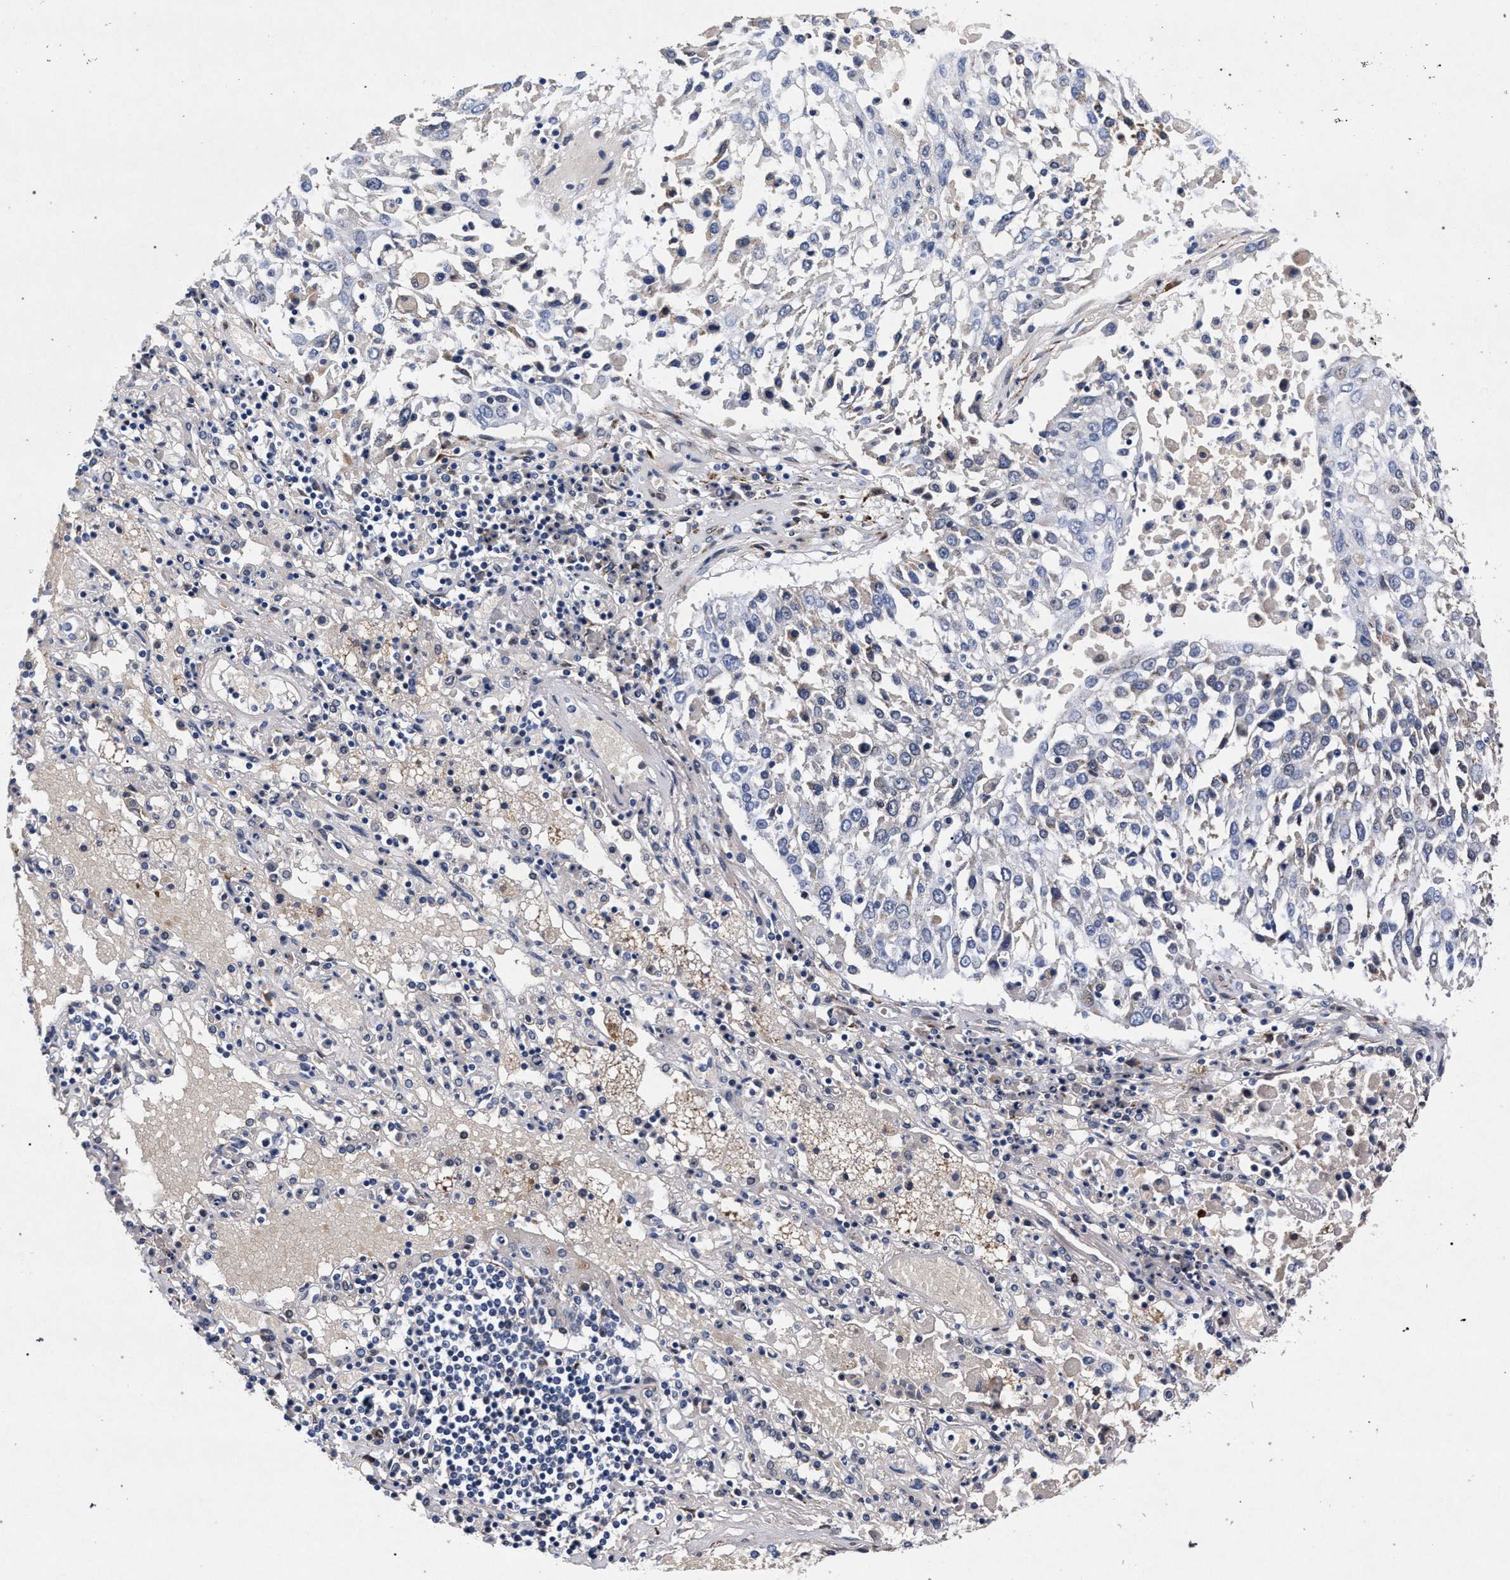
{"staining": {"intensity": "negative", "quantity": "none", "location": "none"}, "tissue": "lung cancer", "cell_type": "Tumor cells", "image_type": "cancer", "snomed": [{"axis": "morphology", "description": "Squamous cell carcinoma, NOS"}, {"axis": "topography", "description": "Lung"}], "caption": "Protein analysis of squamous cell carcinoma (lung) reveals no significant positivity in tumor cells.", "gene": "NEK7", "patient": {"sex": "male", "age": 65}}